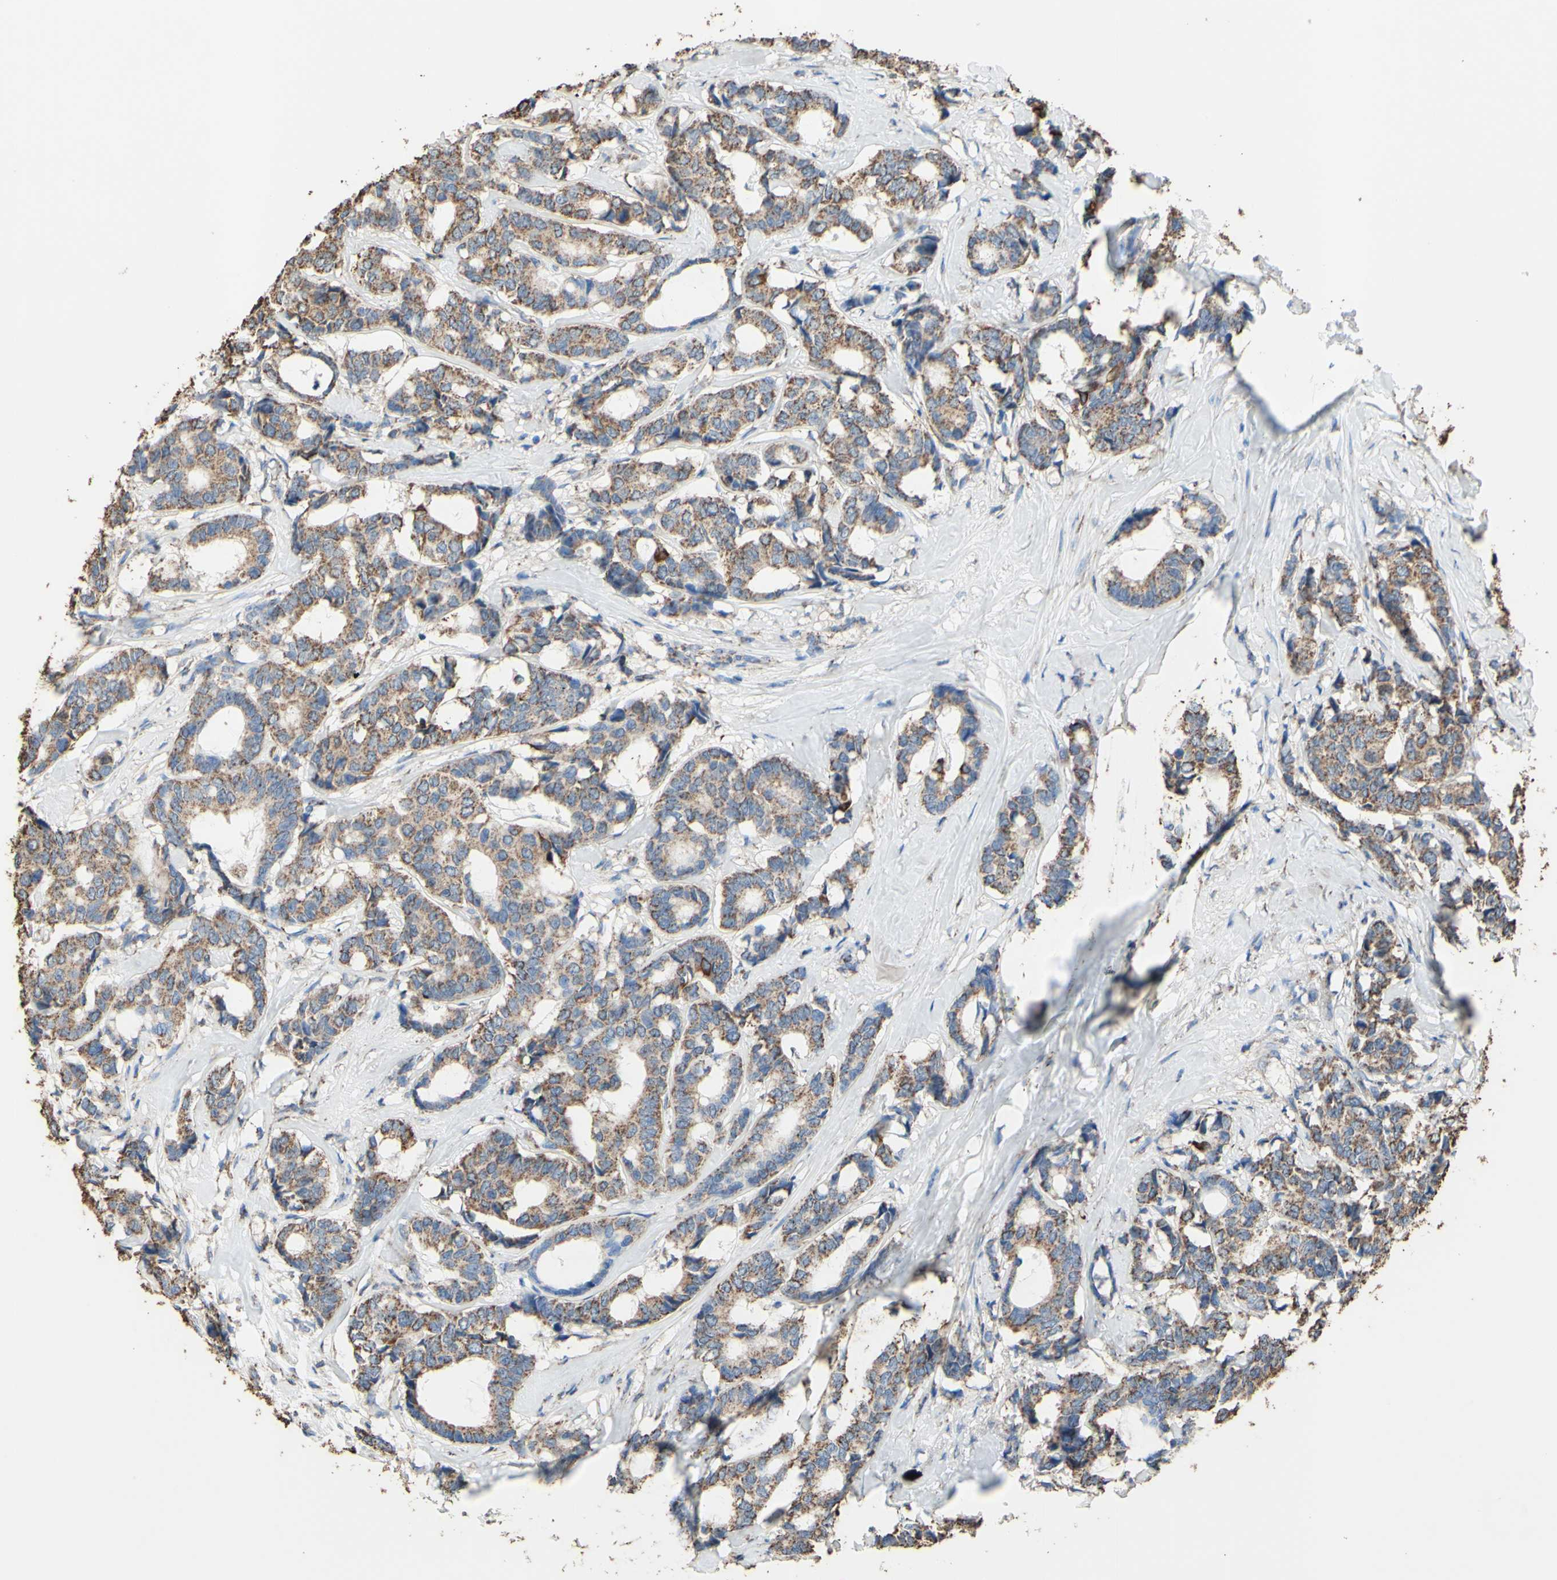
{"staining": {"intensity": "moderate", "quantity": "25%-75%", "location": "cytoplasmic/membranous"}, "tissue": "breast cancer", "cell_type": "Tumor cells", "image_type": "cancer", "snomed": [{"axis": "morphology", "description": "Duct carcinoma"}, {"axis": "topography", "description": "Breast"}], "caption": "There is medium levels of moderate cytoplasmic/membranous expression in tumor cells of breast cancer (intraductal carcinoma), as demonstrated by immunohistochemical staining (brown color).", "gene": "CMKLR2", "patient": {"sex": "female", "age": 87}}